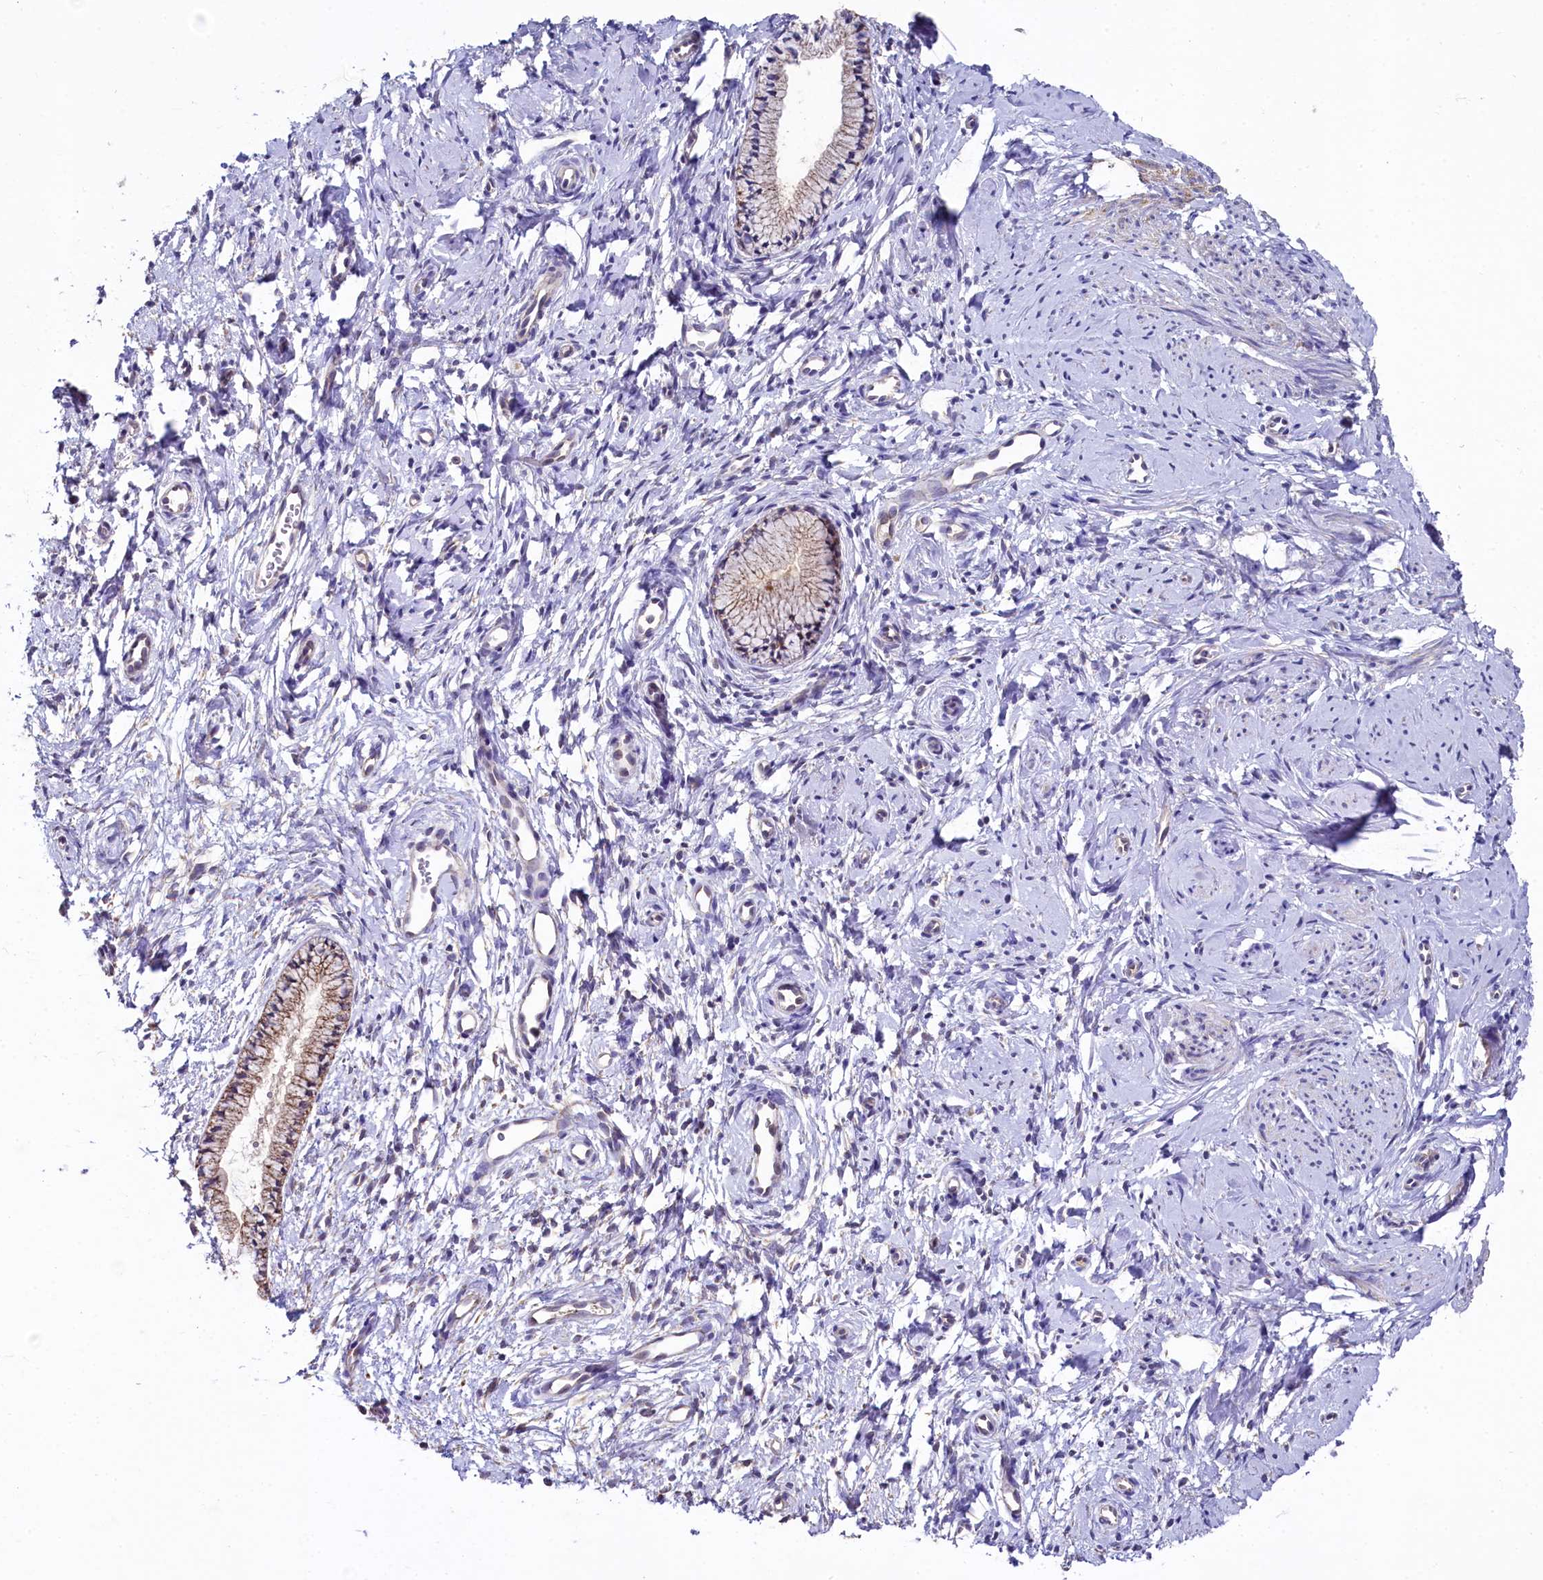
{"staining": {"intensity": "moderate", "quantity": ">75%", "location": "cytoplasmic/membranous"}, "tissue": "cervix", "cell_type": "Glandular cells", "image_type": "normal", "snomed": [{"axis": "morphology", "description": "Normal tissue, NOS"}, {"axis": "topography", "description": "Cervix"}], "caption": "A brown stain shows moderate cytoplasmic/membranous staining of a protein in glandular cells of normal cervix. The protein is stained brown, and the nuclei are stained in blue (DAB IHC with brightfield microscopy, high magnification).", "gene": "MRPL57", "patient": {"sex": "female", "age": 57}}